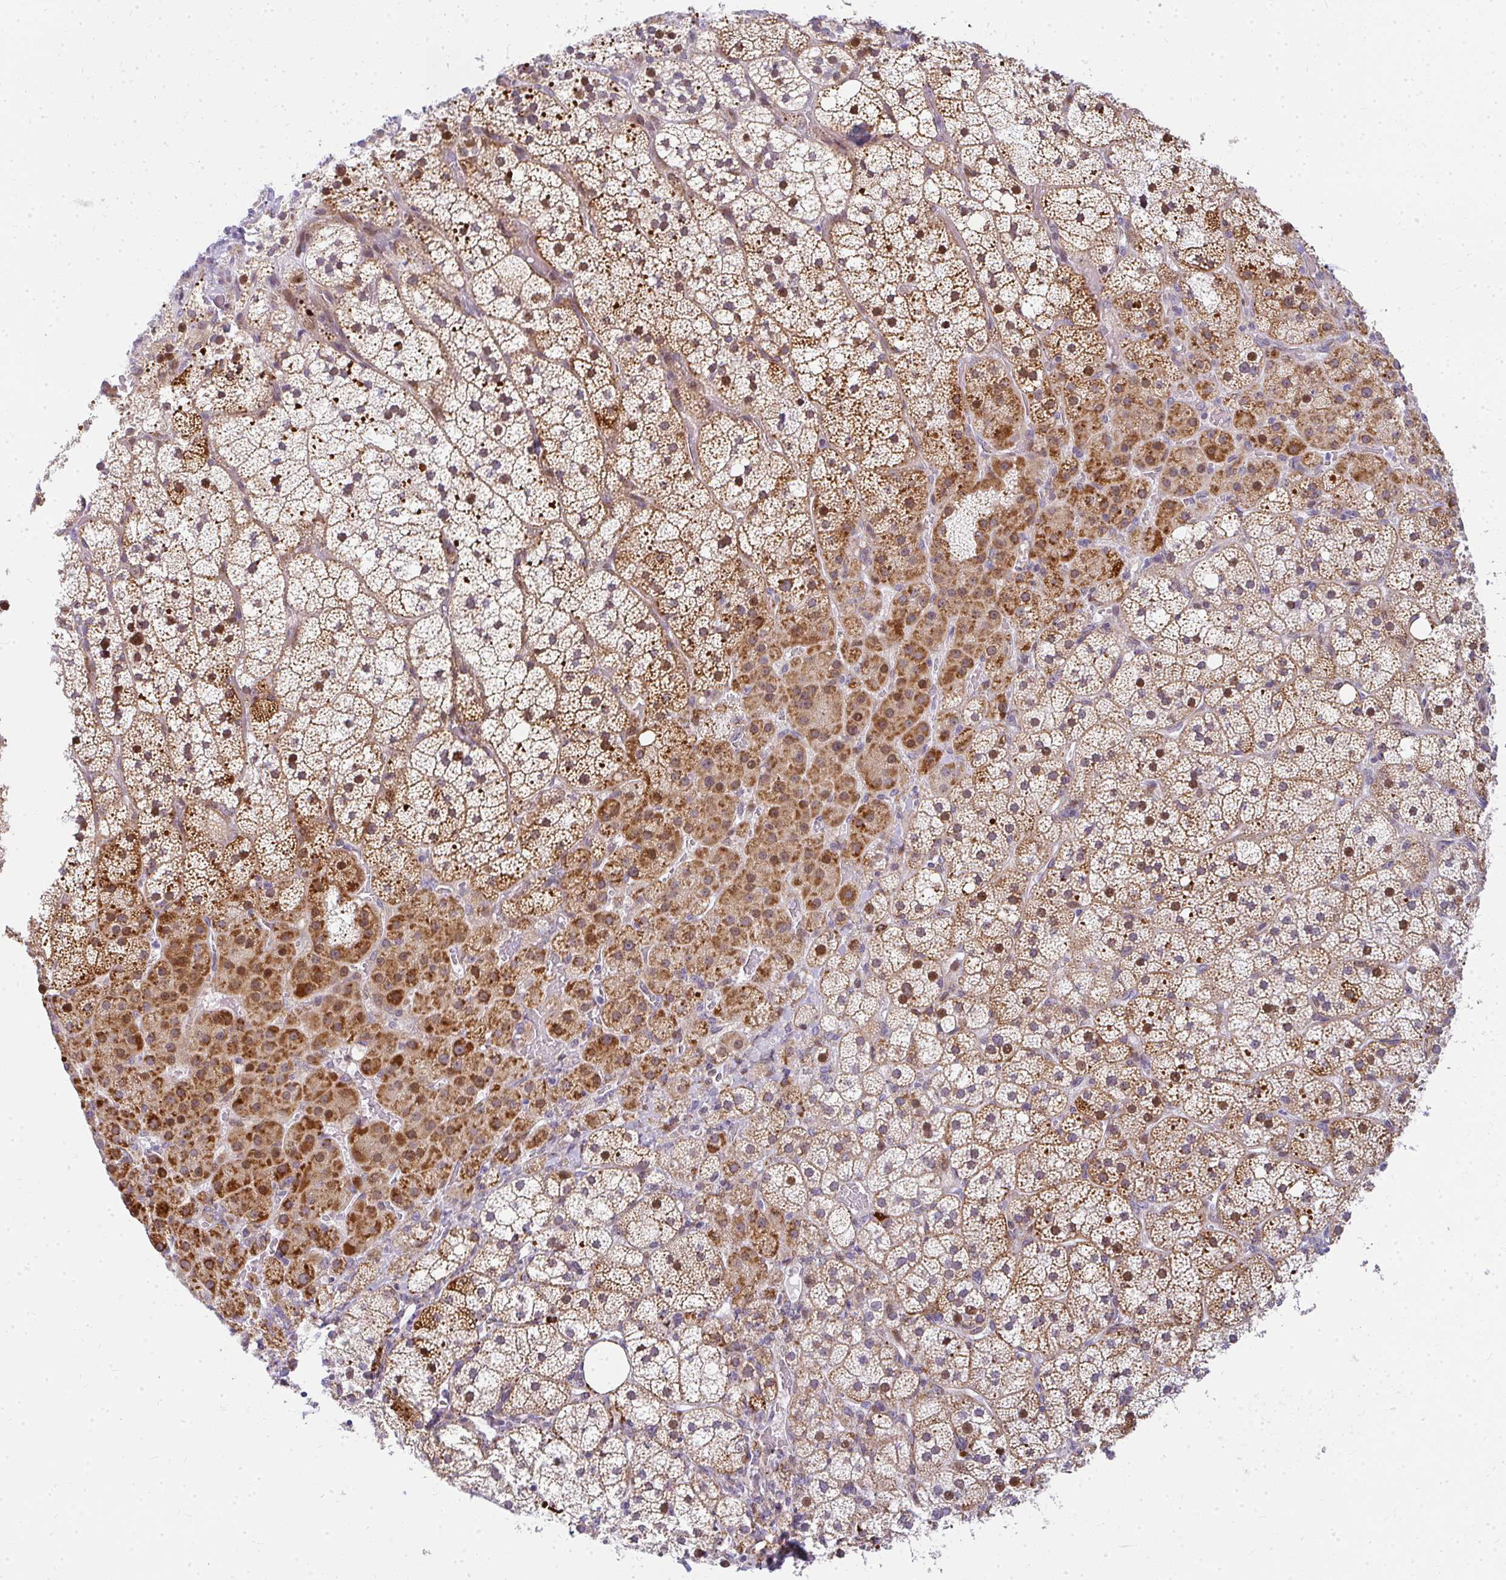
{"staining": {"intensity": "strong", "quantity": "25%-75%", "location": "cytoplasmic/membranous,nuclear"}, "tissue": "adrenal gland", "cell_type": "Glandular cells", "image_type": "normal", "snomed": [{"axis": "morphology", "description": "Normal tissue, NOS"}, {"axis": "topography", "description": "Adrenal gland"}], "caption": "This photomicrograph exhibits normal adrenal gland stained with immunohistochemistry to label a protein in brown. The cytoplasmic/membranous,nuclear of glandular cells show strong positivity for the protein. Nuclei are counter-stained blue.", "gene": "PLA2G5", "patient": {"sex": "male", "age": 53}}